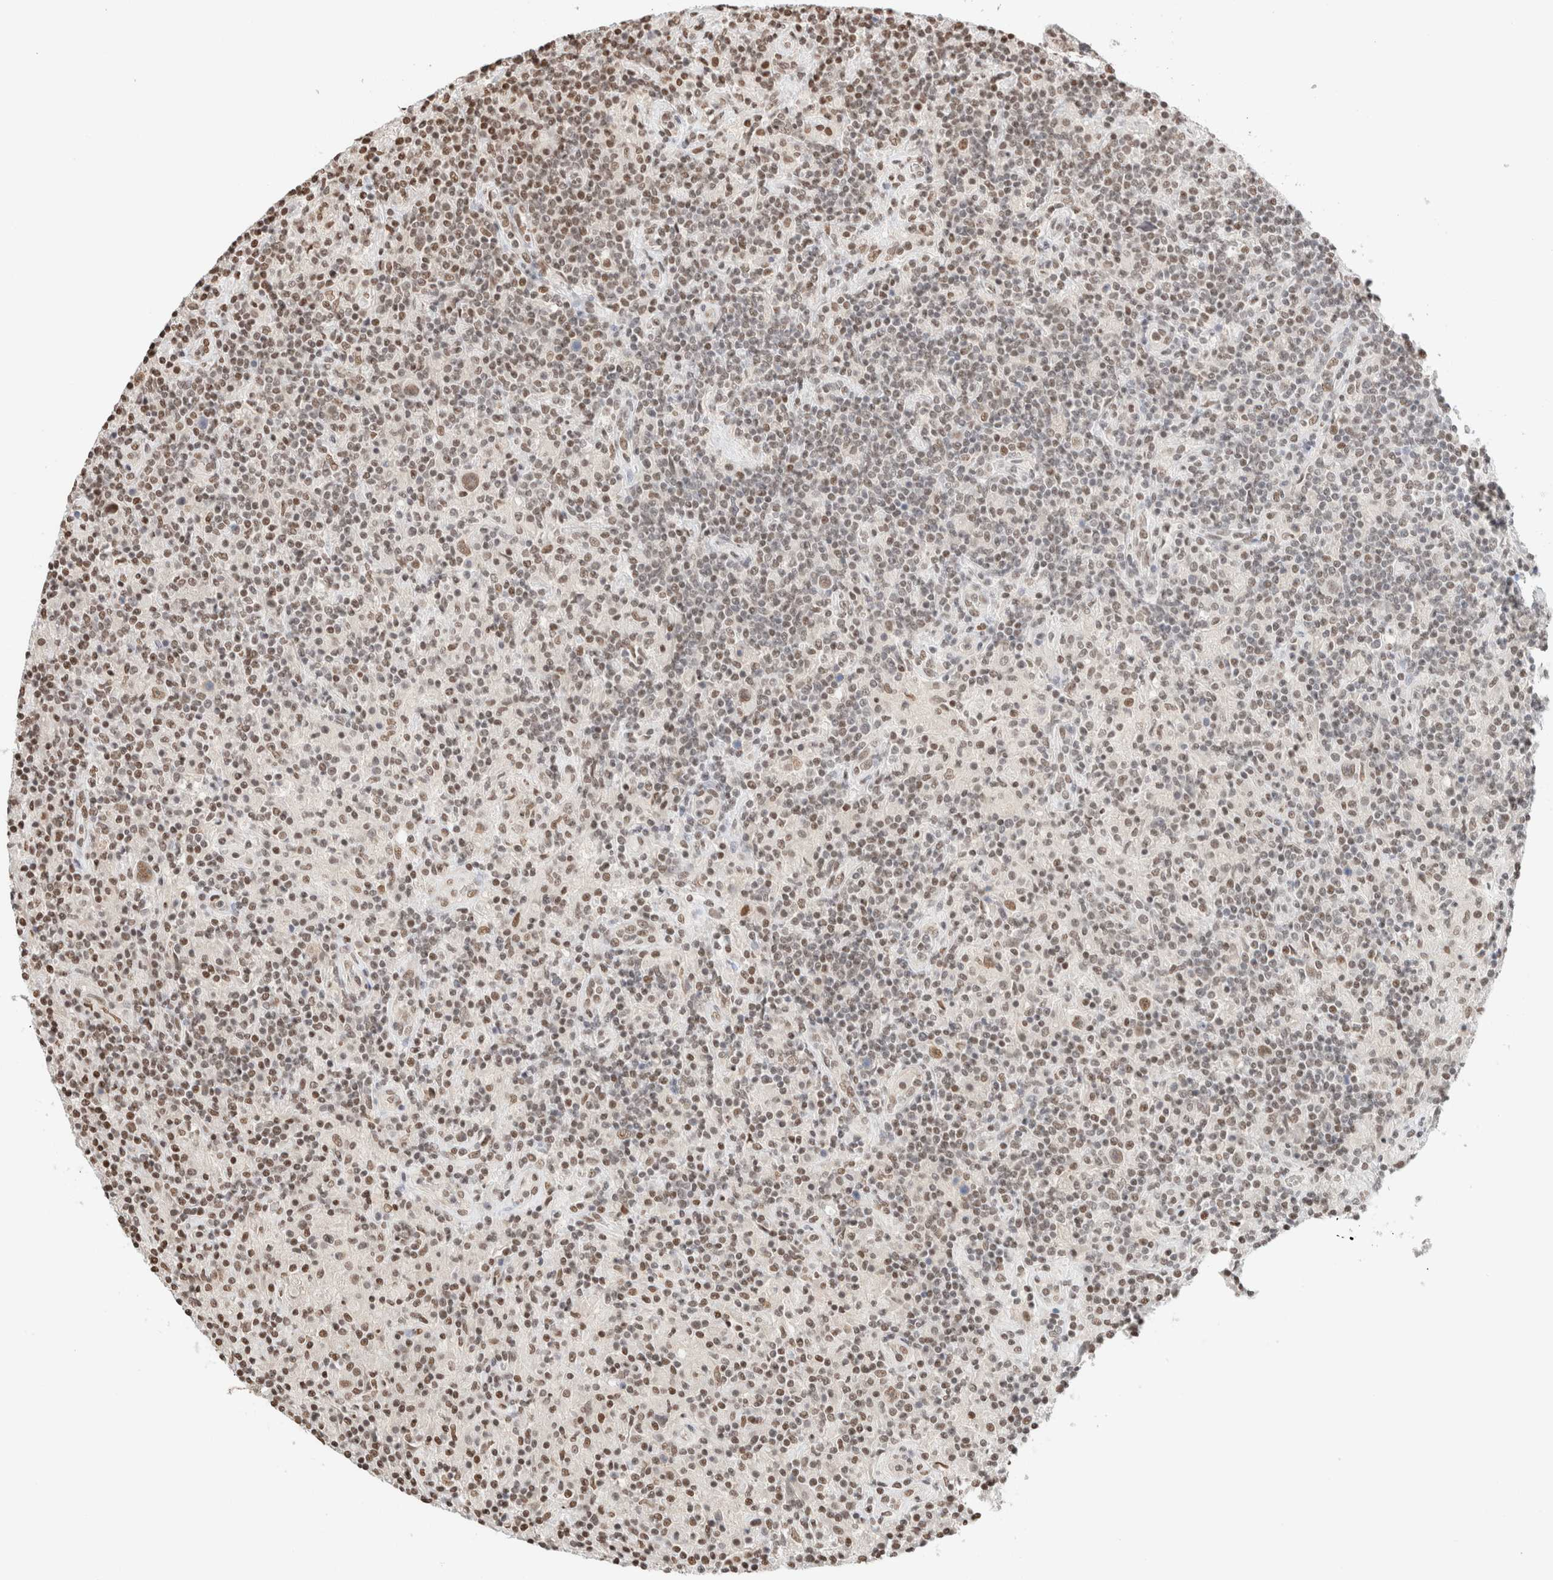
{"staining": {"intensity": "moderate", "quantity": "25%-75%", "location": "nuclear"}, "tissue": "lymphoma", "cell_type": "Tumor cells", "image_type": "cancer", "snomed": [{"axis": "morphology", "description": "Hodgkin's disease, NOS"}, {"axis": "topography", "description": "Lymph node"}], "caption": "Approximately 25%-75% of tumor cells in human Hodgkin's disease exhibit moderate nuclear protein staining as visualized by brown immunohistochemical staining.", "gene": "SUPT3H", "patient": {"sex": "male", "age": 70}}